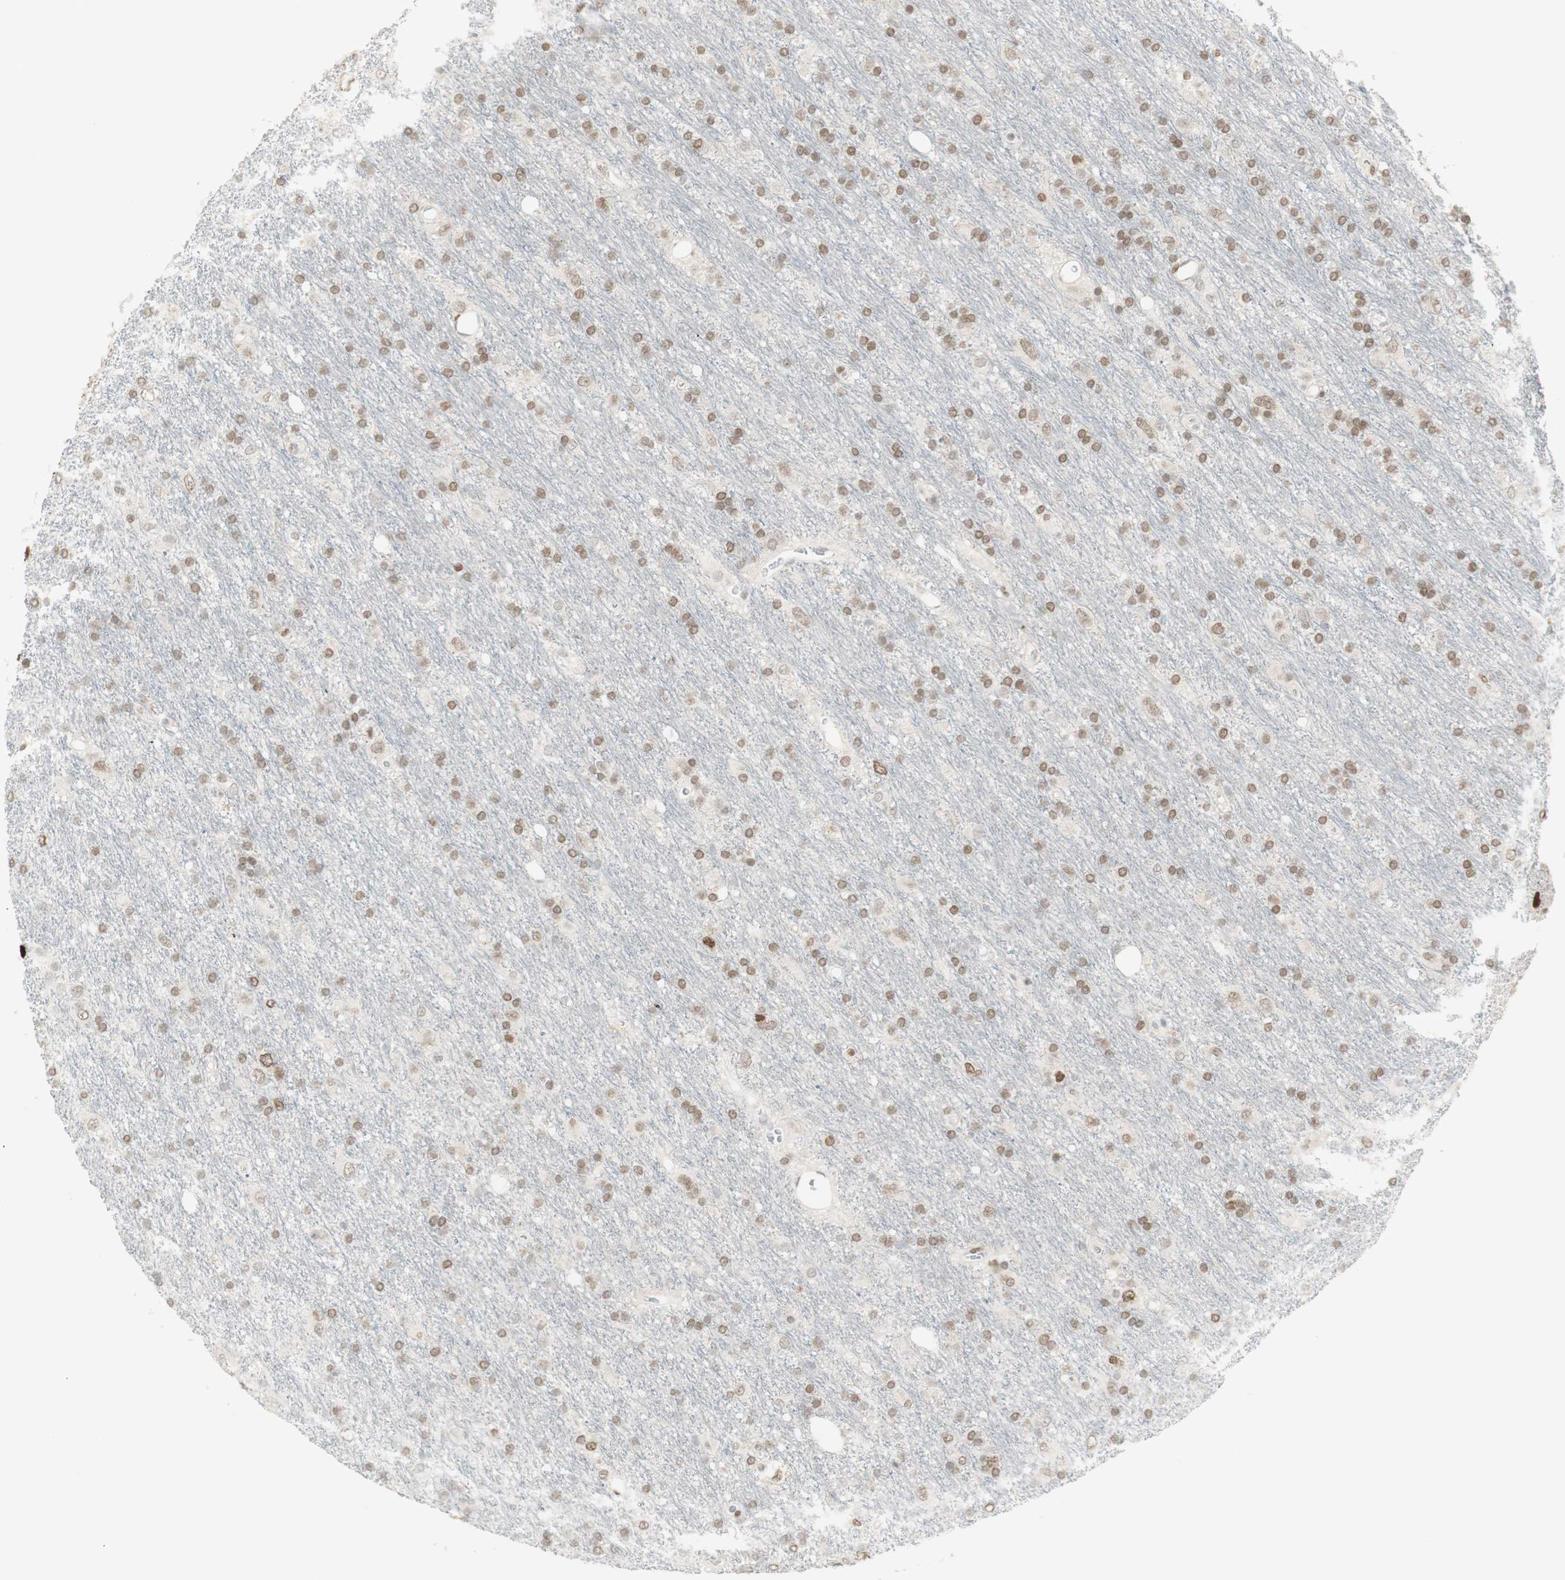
{"staining": {"intensity": "moderate", "quantity": ">75%", "location": "nuclear"}, "tissue": "glioma", "cell_type": "Tumor cells", "image_type": "cancer", "snomed": [{"axis": "morphology", "description": "Glioma, malignant, Low grade"}, {"axis": "topography", "description": "Brain"}], "caption": "The micrograph shows immunohistochemical staining of glioma. There is moderate nuclear expression is seen in about >75% of tumor cells.", "gene": "C1orf116", "patient": {"sex": "male", "age": 77}}